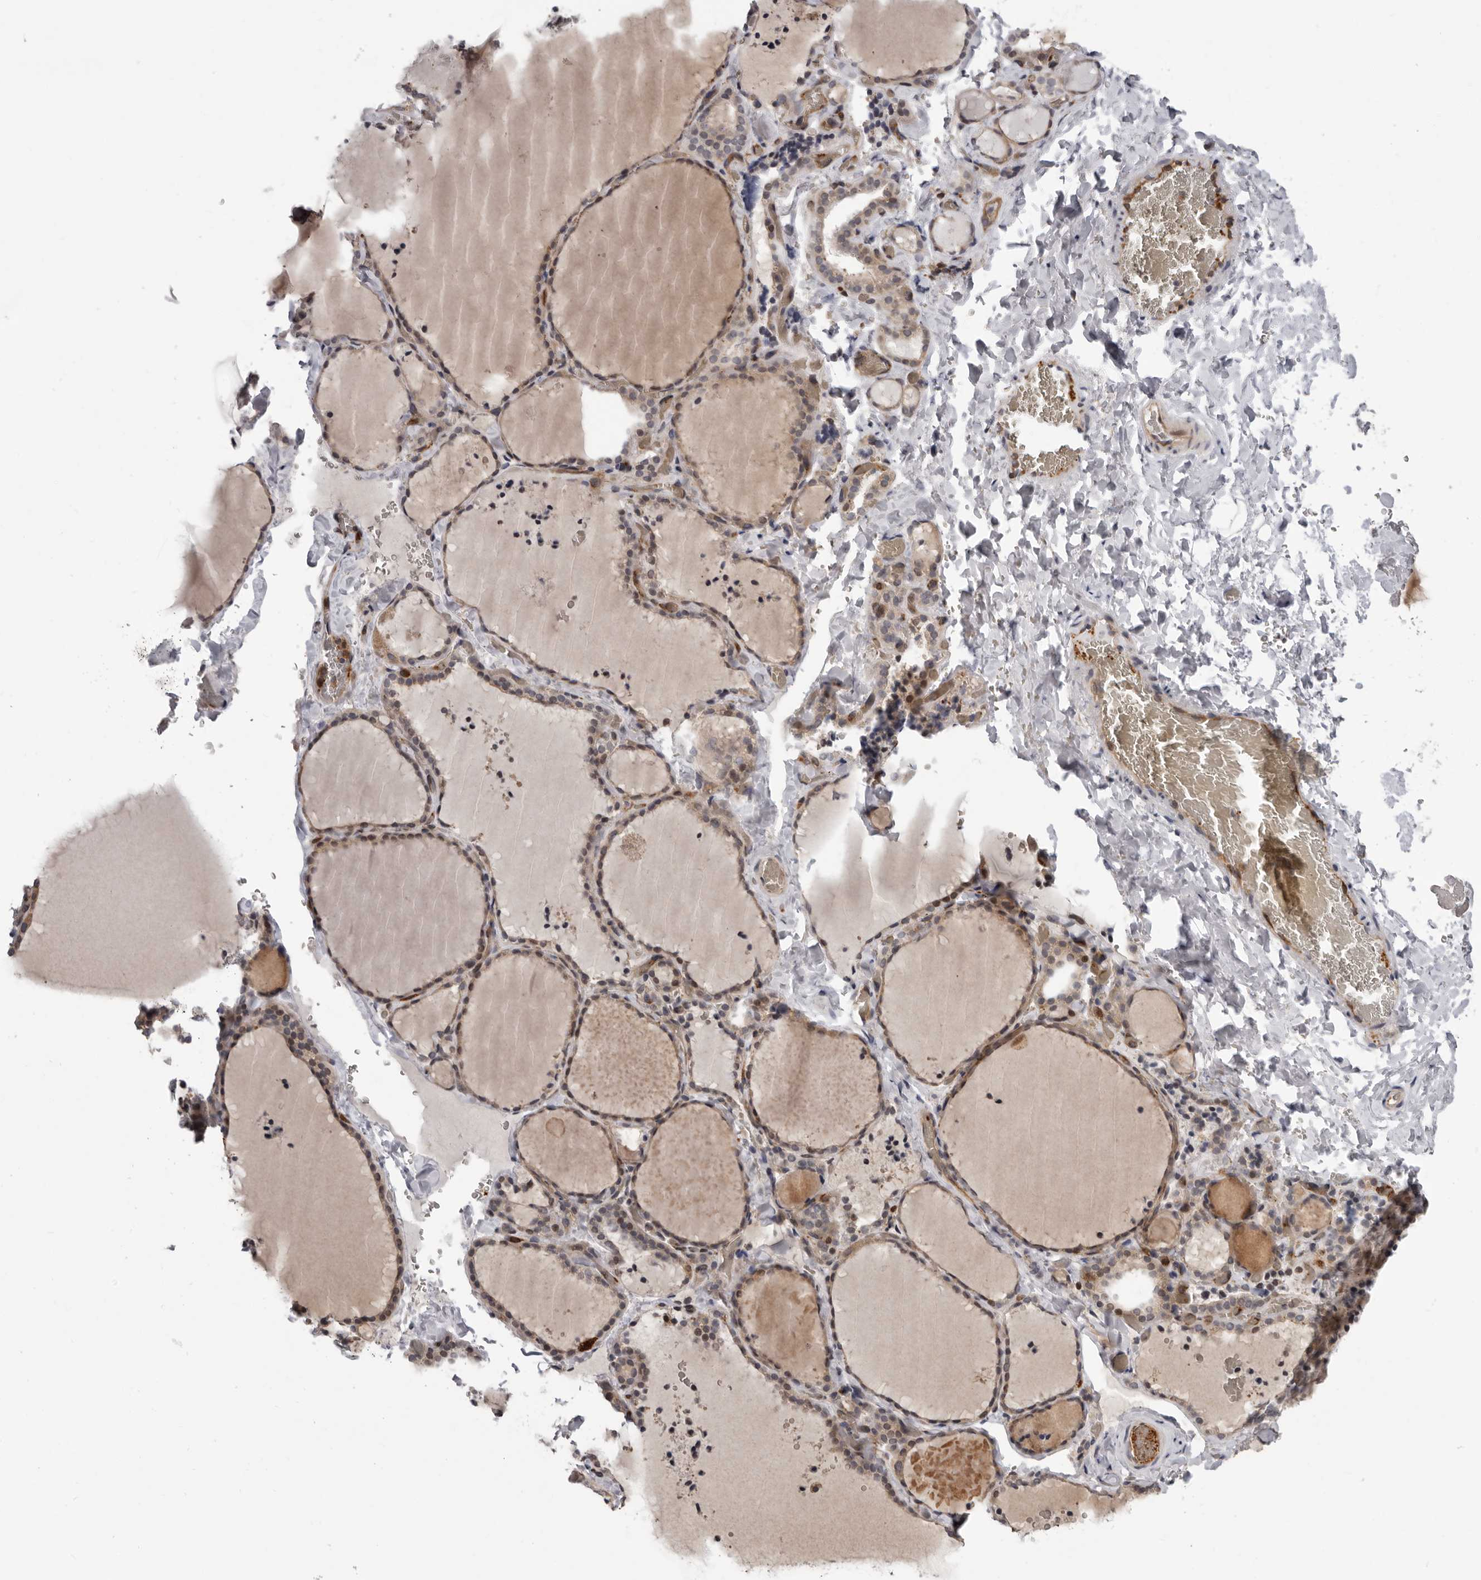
{"staining": {"intensity": "weak", "quantity": "25%-75%", "location": "cytoplasmic/membranous"}, "tissue": "thyroid gland", "cell_type": "Glandular cells", "image_type": "normal", "snomed": [{"axis": "morphology", "description": "Normal tissue, NOS"}, {"axis": "topography", "description": "Thyroid gland"}], "caption": "The micrograph displays staining of benign thyroid gland, revealing weak cytoplasmic/membranous protein positivity (brown color) within glandular cells. The protein of interest is shown in brown color, while the nuclei are stained blue.", "gene": "FGFR4", "patient": {"sex": "female", "age": 22}}